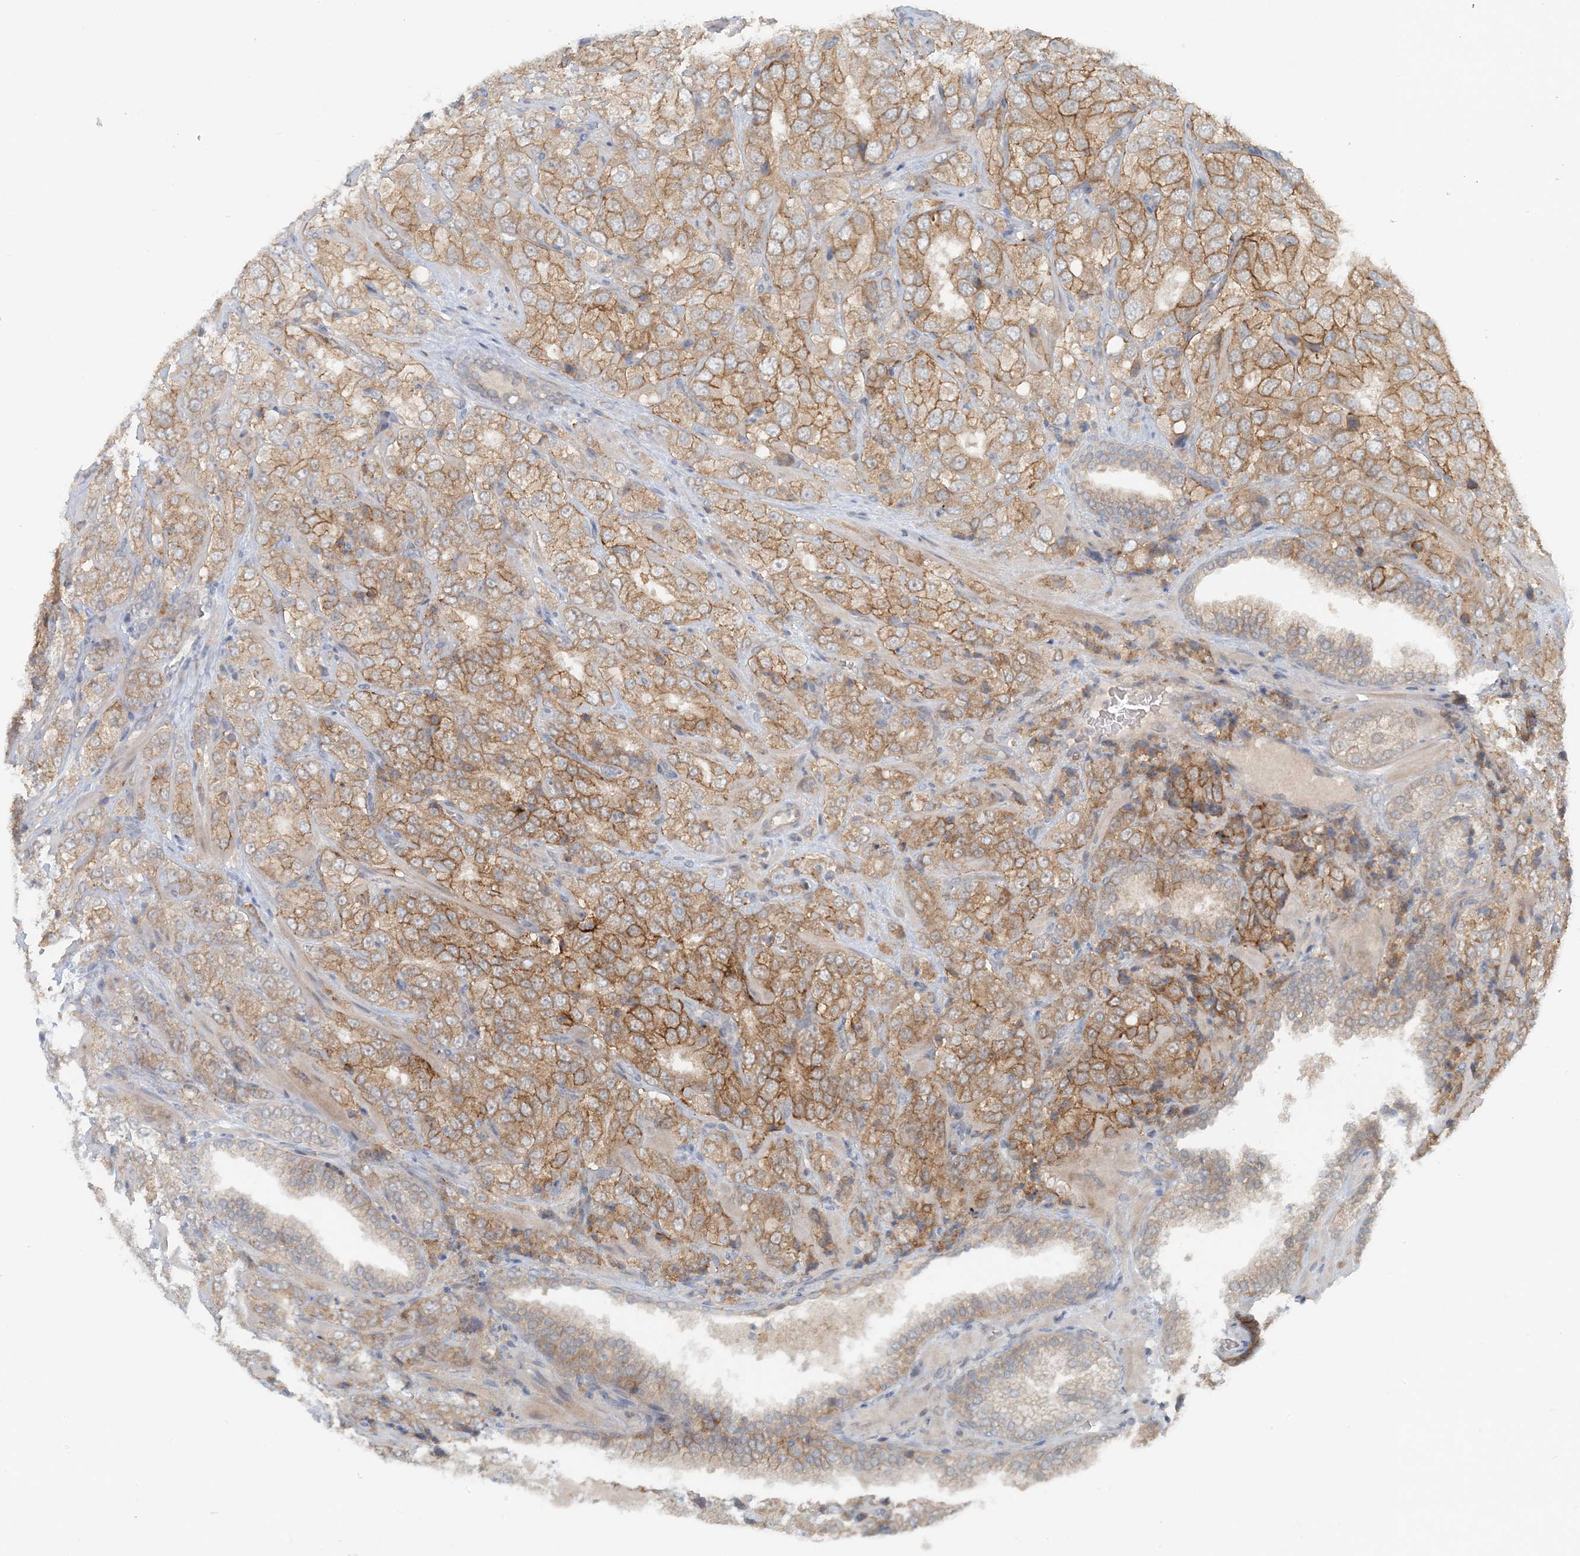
{"staining": {"intensity": "moderate", "quantity": ">75%", "location": "cytoplasmic/membranous"}, "tissue": "prostate cancer", "cell_type": "Tumor cells", "image_type": "cancer", "snomed": [{"axis": "morphology", "description": "Adenocarcinoma, High grade"}, {"axis": "topography", "description": "Prostate"}], "caption": "Prostate cancer stained for a protein (brown) shows moderate cytoplasmic/membranous positive positivity in about >75% of tumor cells.", "gene": "MITD1", "patient": {"sex": "male", "age": 58}}